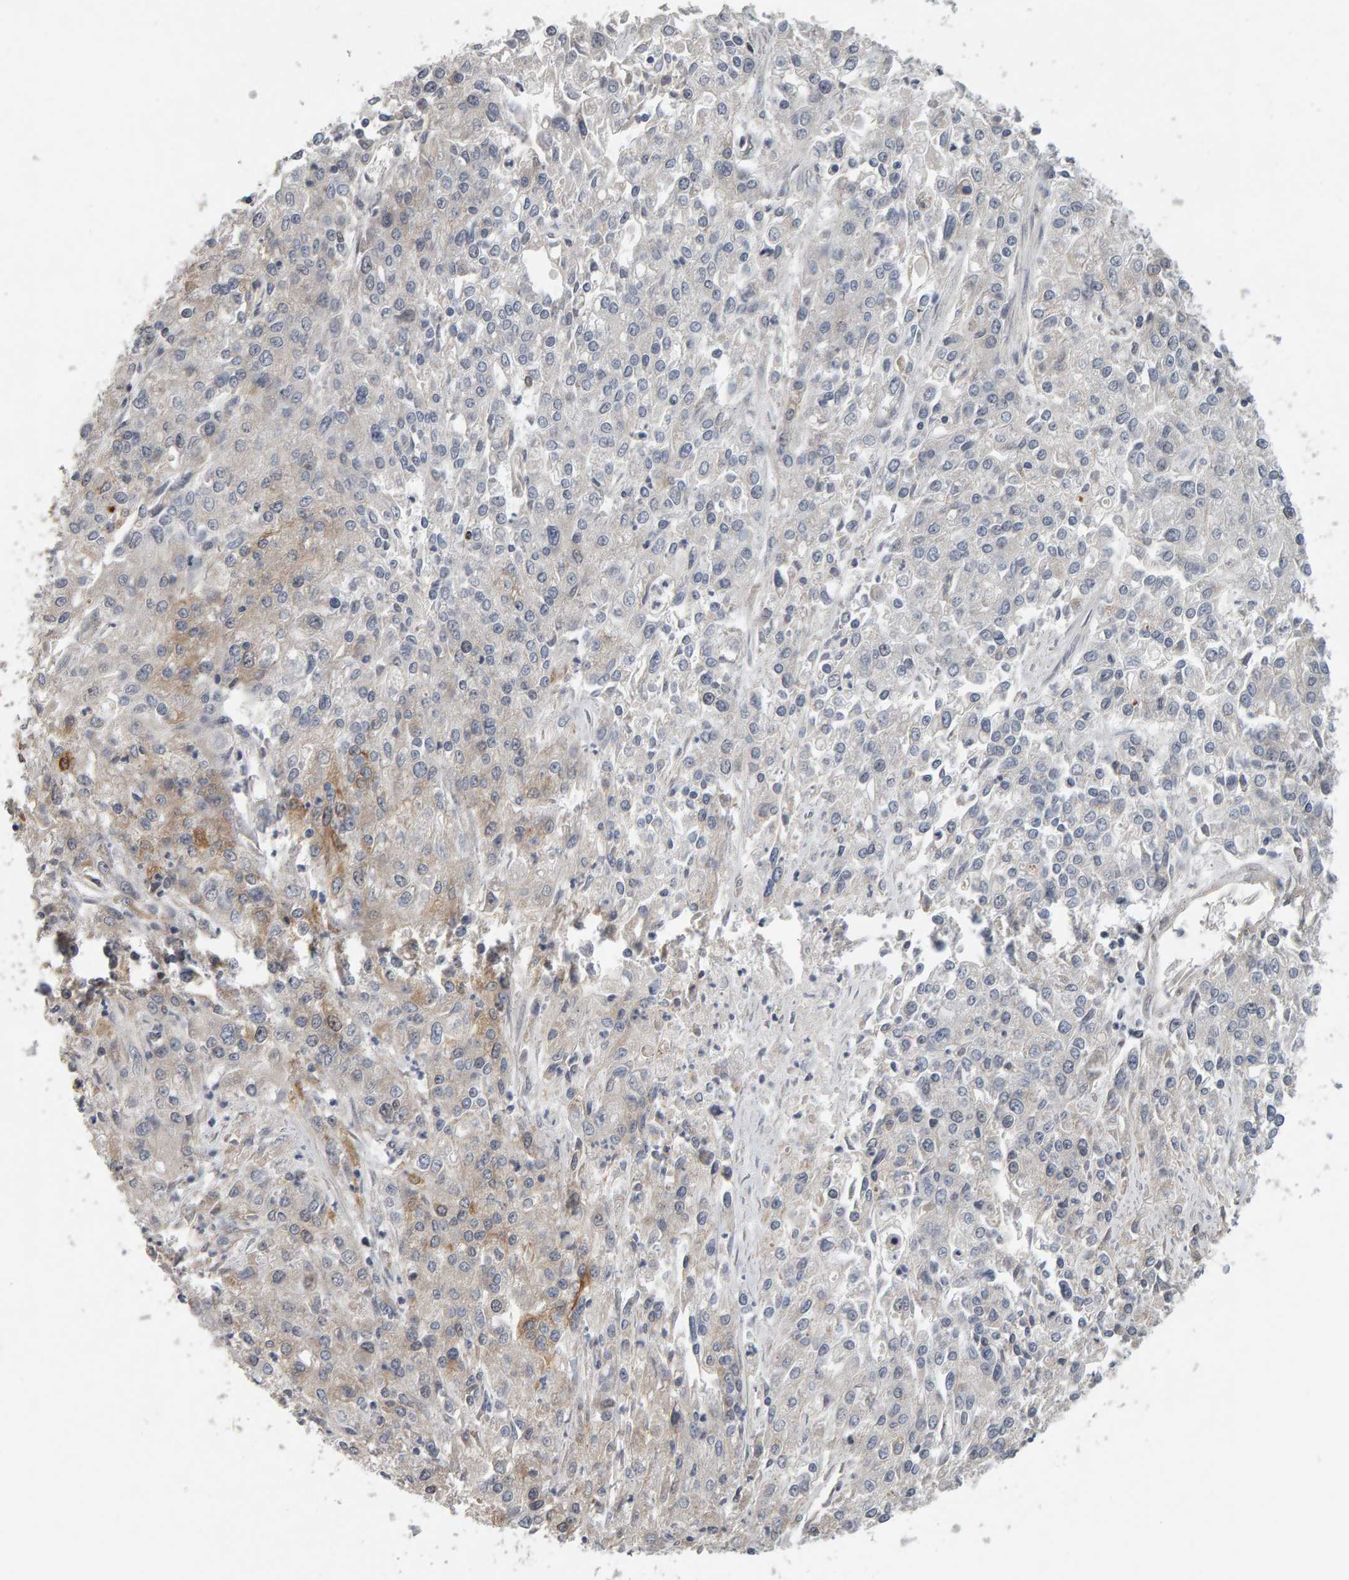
{"staining": {"intensity": "weak", "quantity": "<25%", "location": "cytoplasmic/membranous"}, "tissue": "endometrial cancer", "cell_type": "Tumor cells", "image_type": "cancer", "snomed": [{"axis": "morphology", "description": "Adenocarcinoma, NOS"}, {"axis": "topography", "description": "Endometrium"}], "caption": "Immunohistochemistry histopathology image of endometrial cancer stained for a protein (brown), which reveals no positivity in tumor cells.", "gene": "CDCA5", "patient": {"sex": "female", "age": 49}}